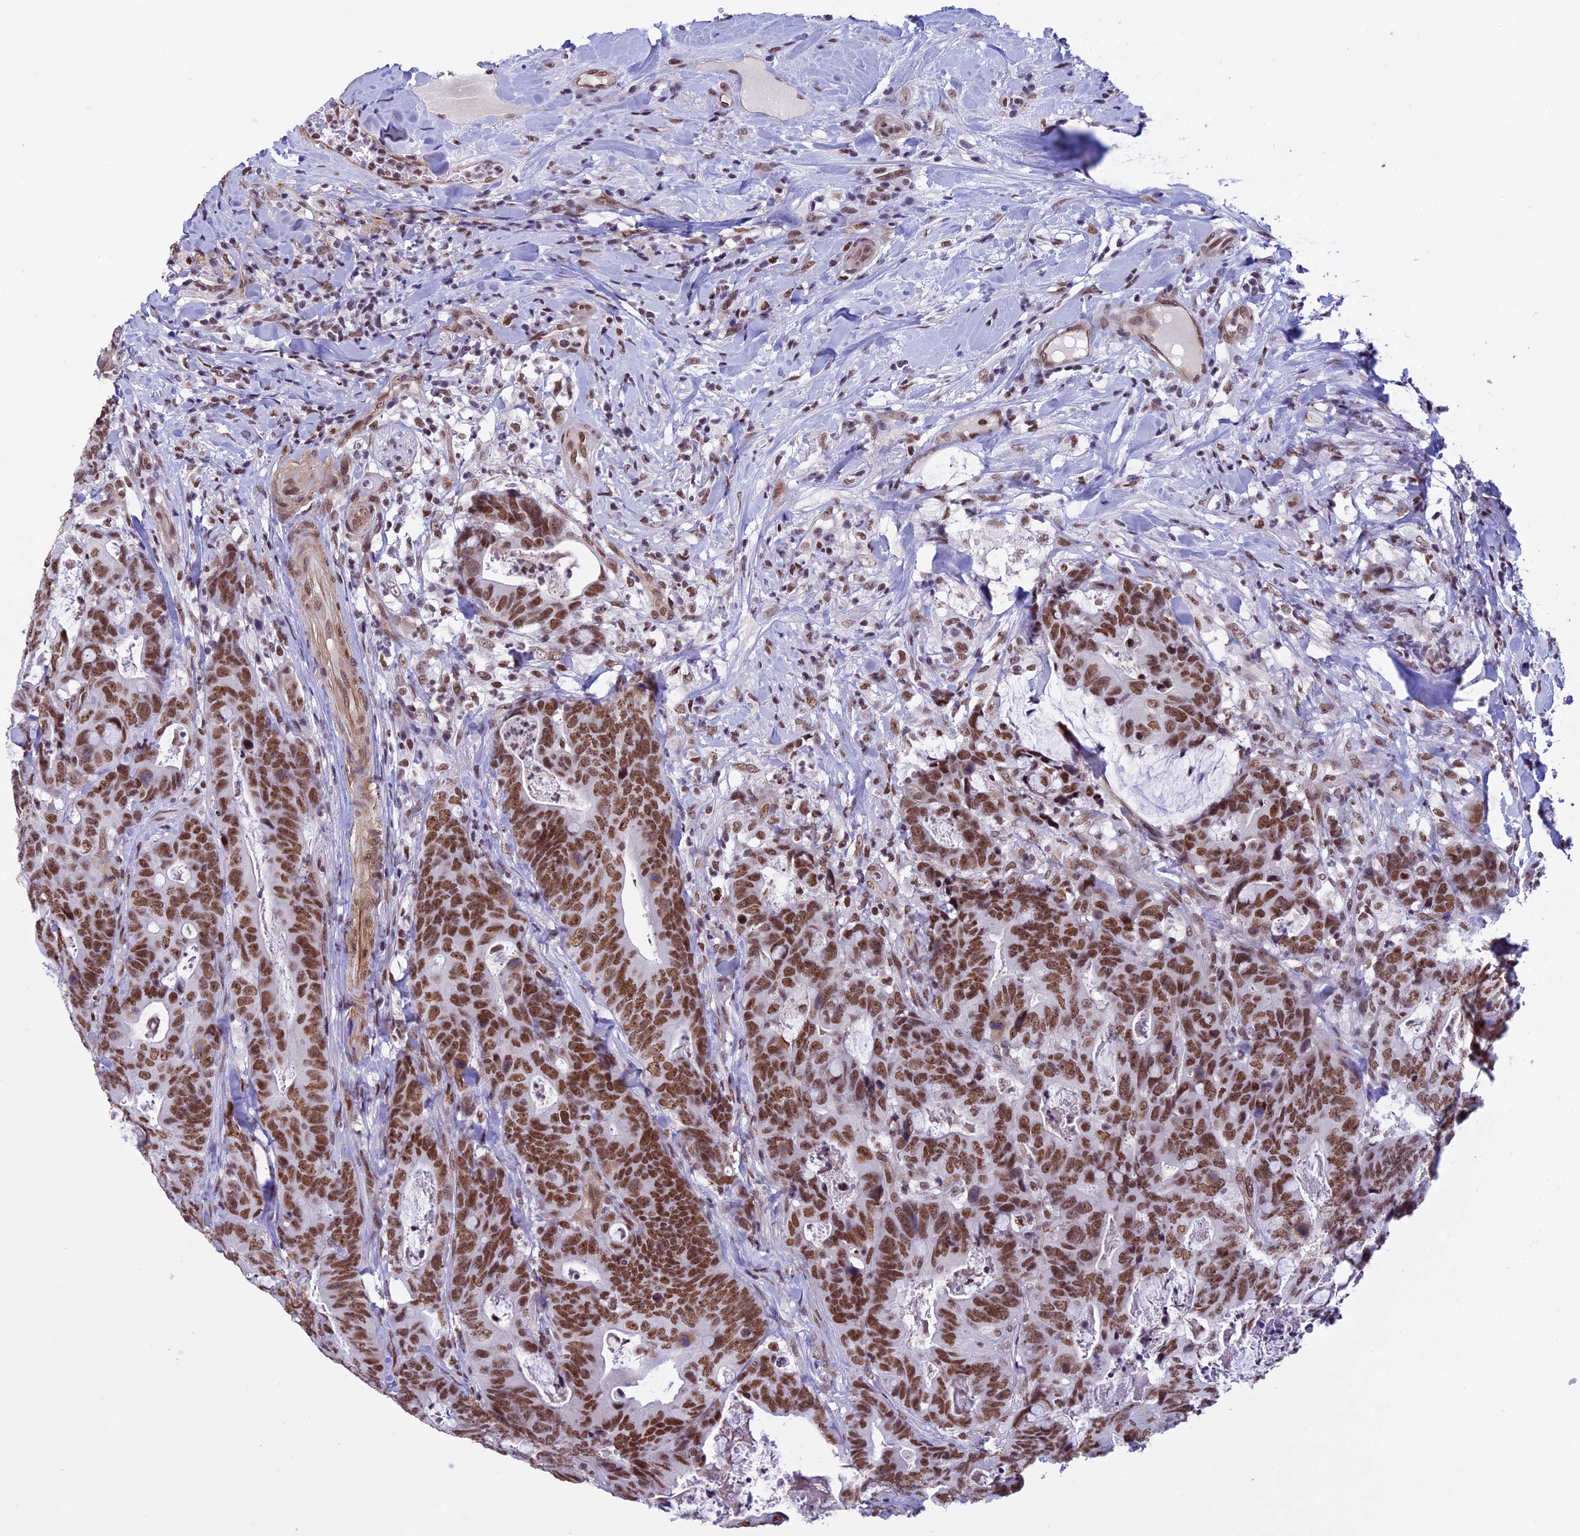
{"staining": {"intensity": "strong", "quantity": ">75%", "location": "nuclear"}, "tissue": "colorectal cancer", "cell_type": "Tumor cells", "image_type": "cancer", "snomed": [{"axis": "morphology", "description": "Adenocarcinoma, NOS"}, {"axis": "topography", "description": "Colon"}], "caption": "Human colorectal cancer (adenocarcinoma) stained with a protein marker displays strong staining in tumor cells.", "gene": "NIPBL", "patient": {"sex": "female", "age": 82}}